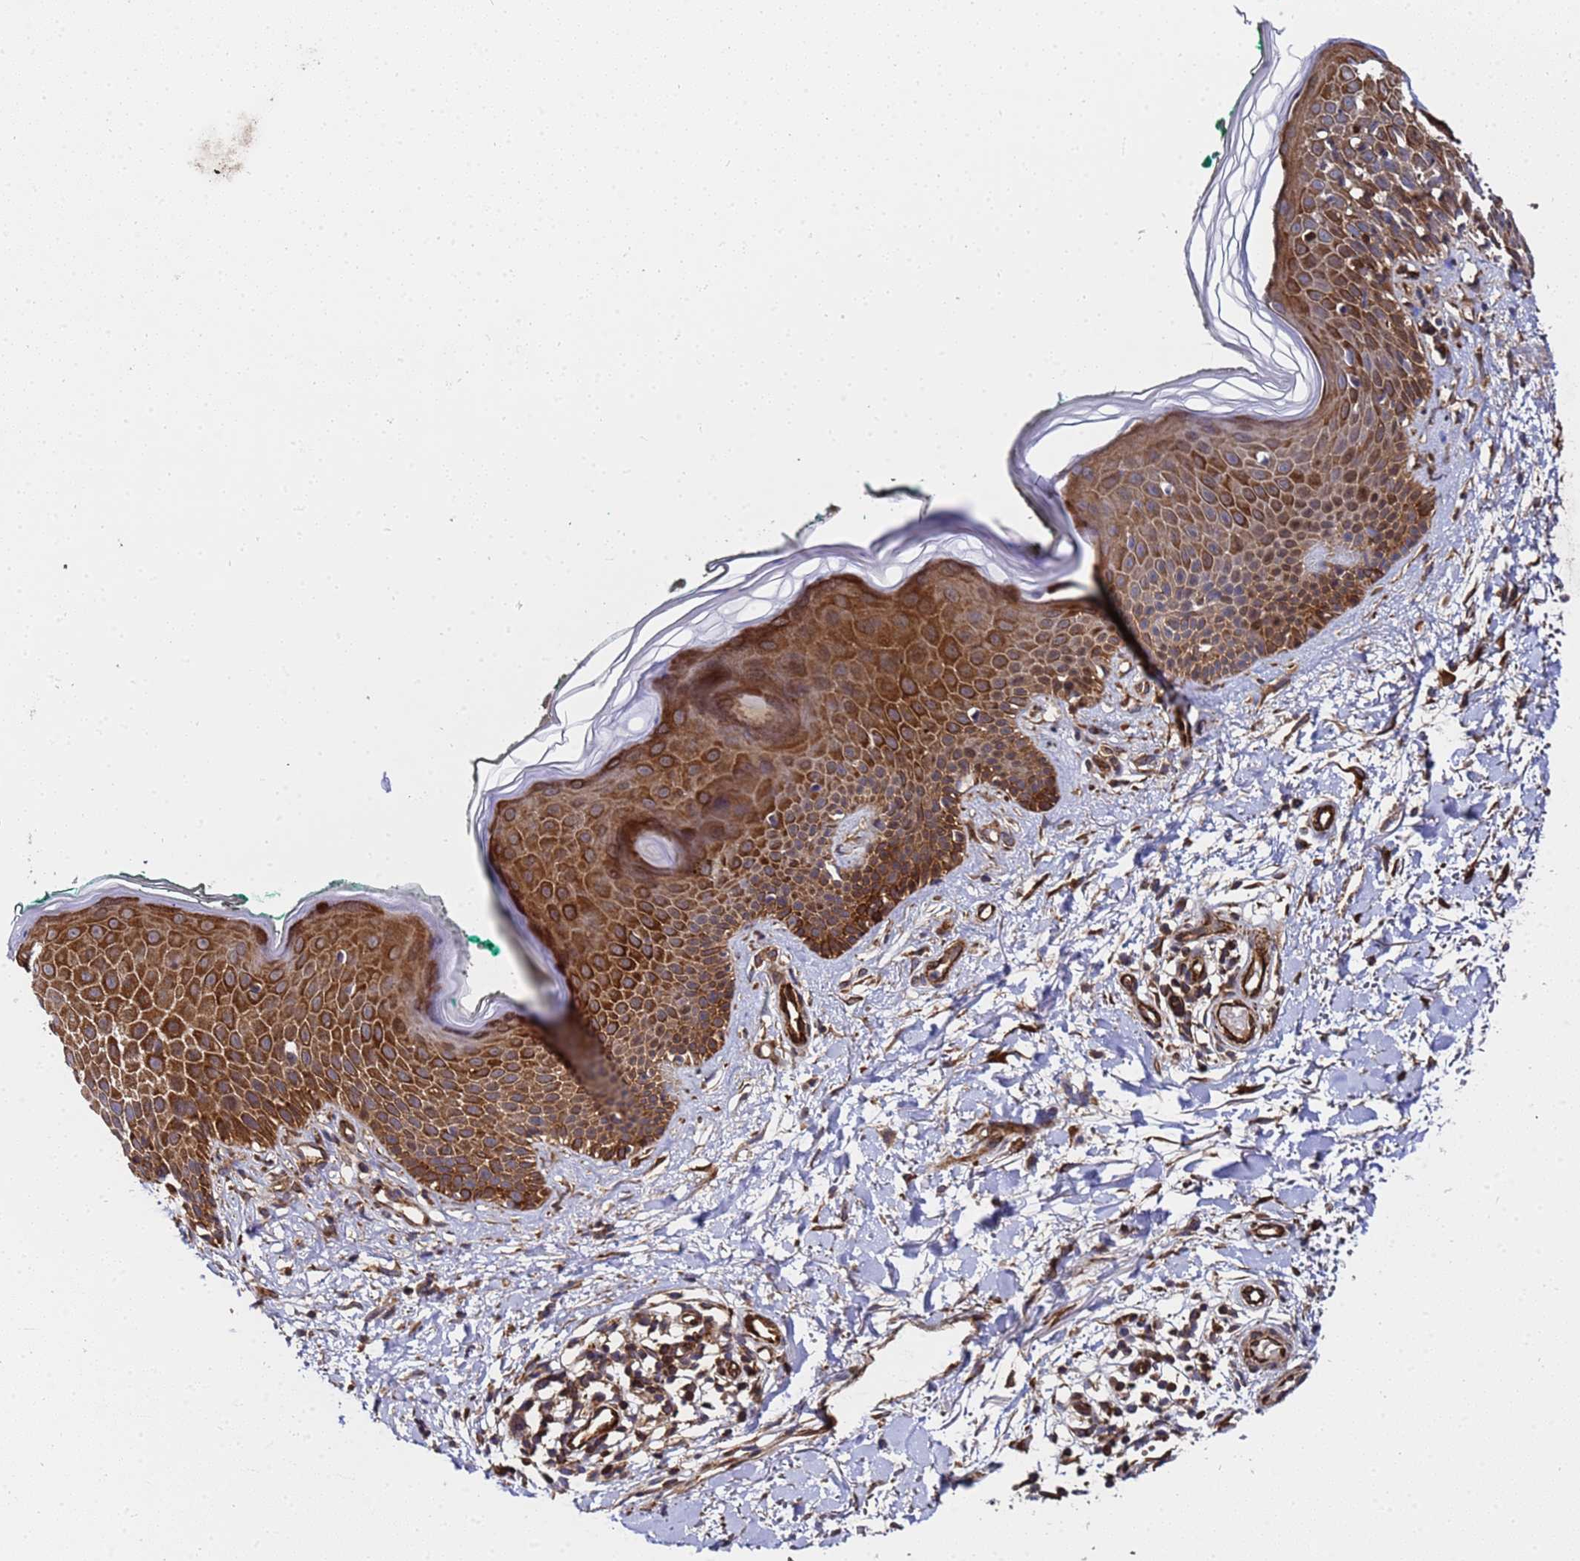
{"staining": {"intensity": "strong", "quantity": ">75%", "location": "cytoplasmic/membranous"}, "tissue": "skin", "cell_type": "Fibroblasts", "image_type": "normal", "snomed": [{"axis": "morphology", "description": "Normal tissue, NOS"}, {"axis": "morphology", "description": "Malignant melanoma, NOS"}, {"axis": "topography", "description": "Skin"}], "caption": "The micrograph demonstrates a brown stain indicating the presence of a protein in the cytoplasmic/membranous of fibroblasts in skin.", "gene": "MOCS1", "patient": {"sex": "male", "age": 62}}